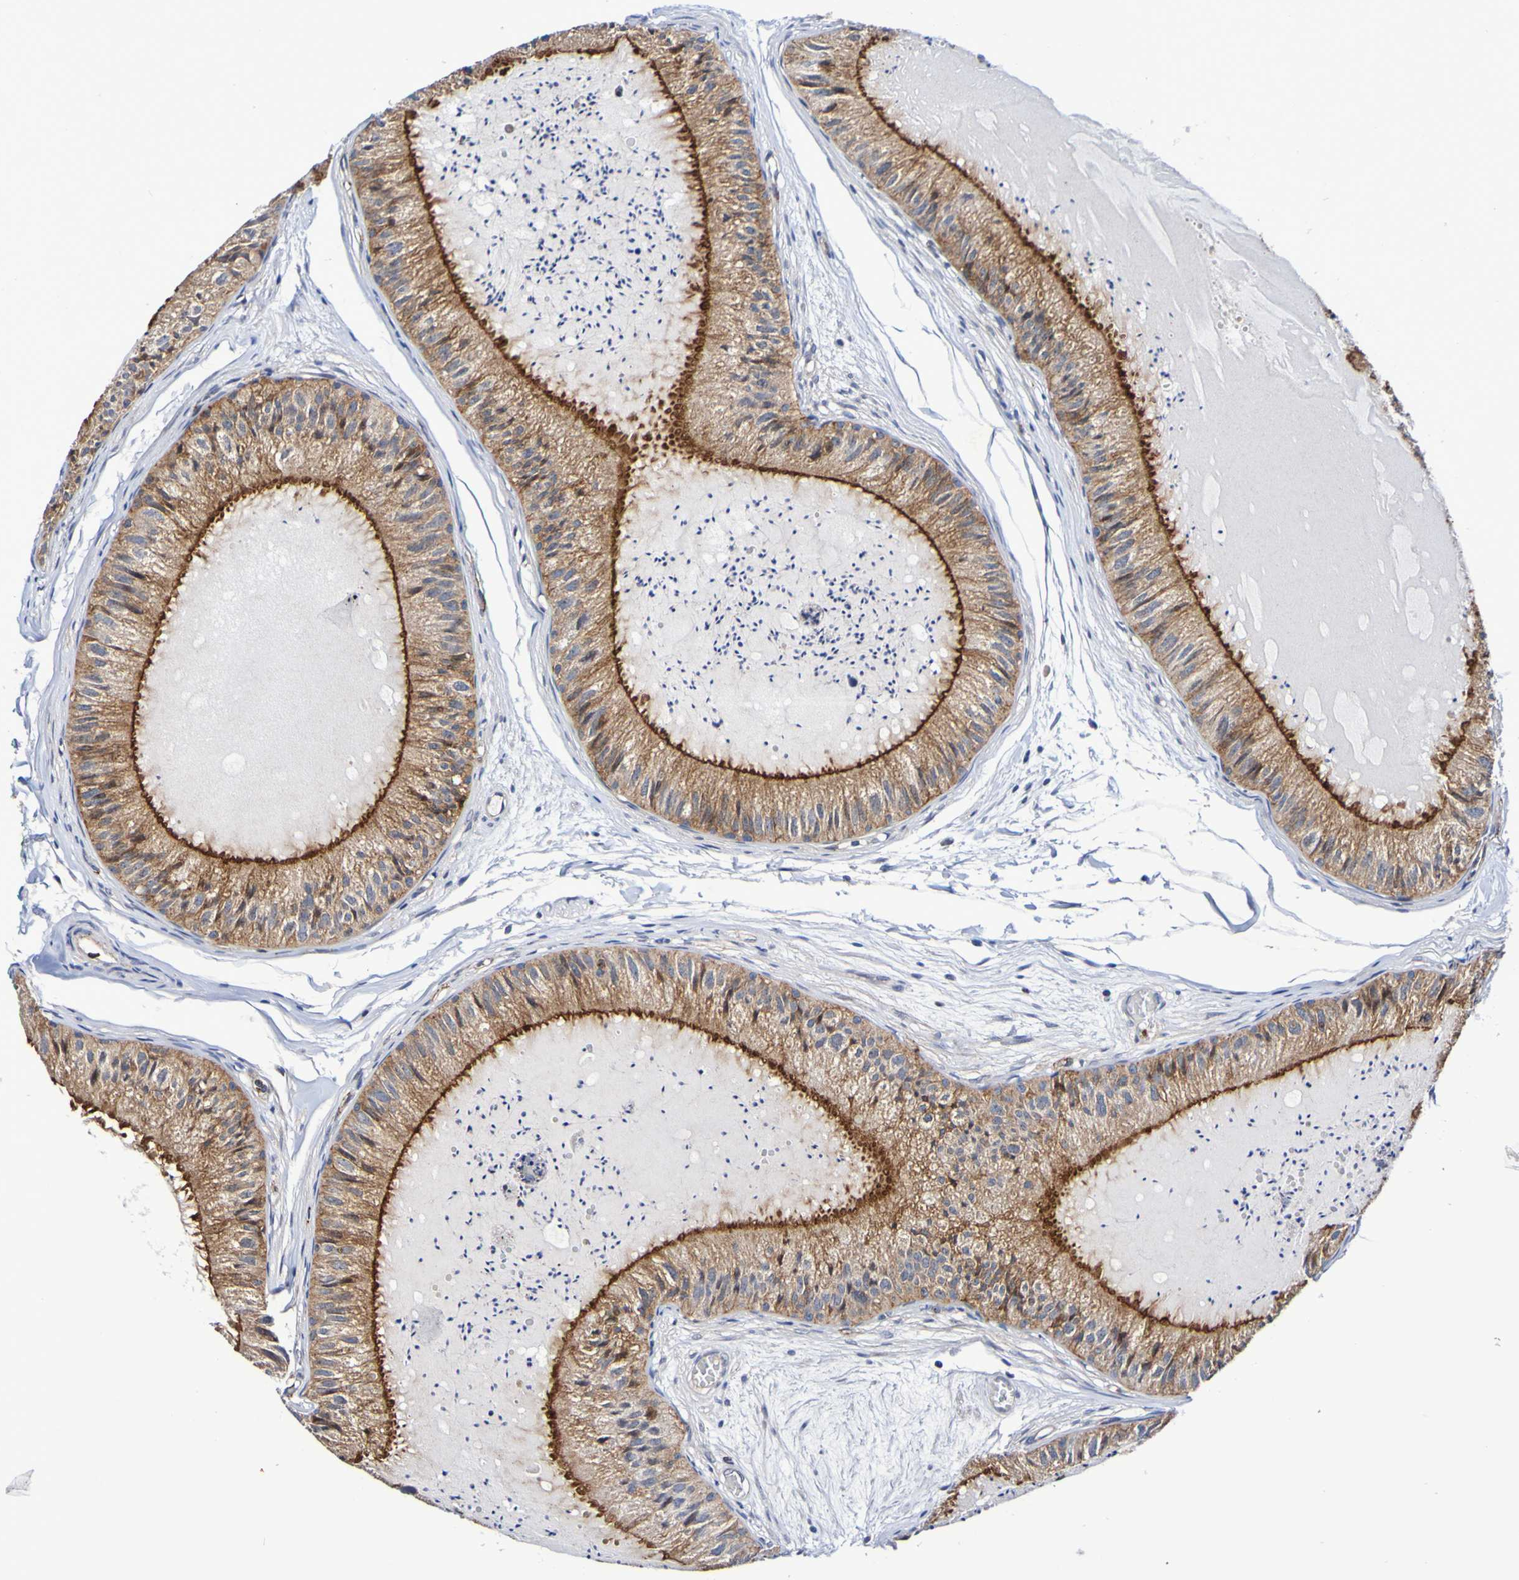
{"staining": {"intensity": "strong", "quantity": ">75%", "location": "cytoplasmic/membranous"}, "tissue": "epididymis", "cell_type": "Glandular cells", "image_type": "normal", "snomed": [{"axis": "morphology", "description": "Normal tissue, NOS"}, {"axis": "topography", "description": "Epididymis"}], "caption": "Approximately >75% of glandular cells in normal human epididymis show strong cytoplasmic/membranous protein expression as visualized by brown immunohistochemical staining.", "gene": "GJB1", "patient": {"sex": "male", "age": 31}}